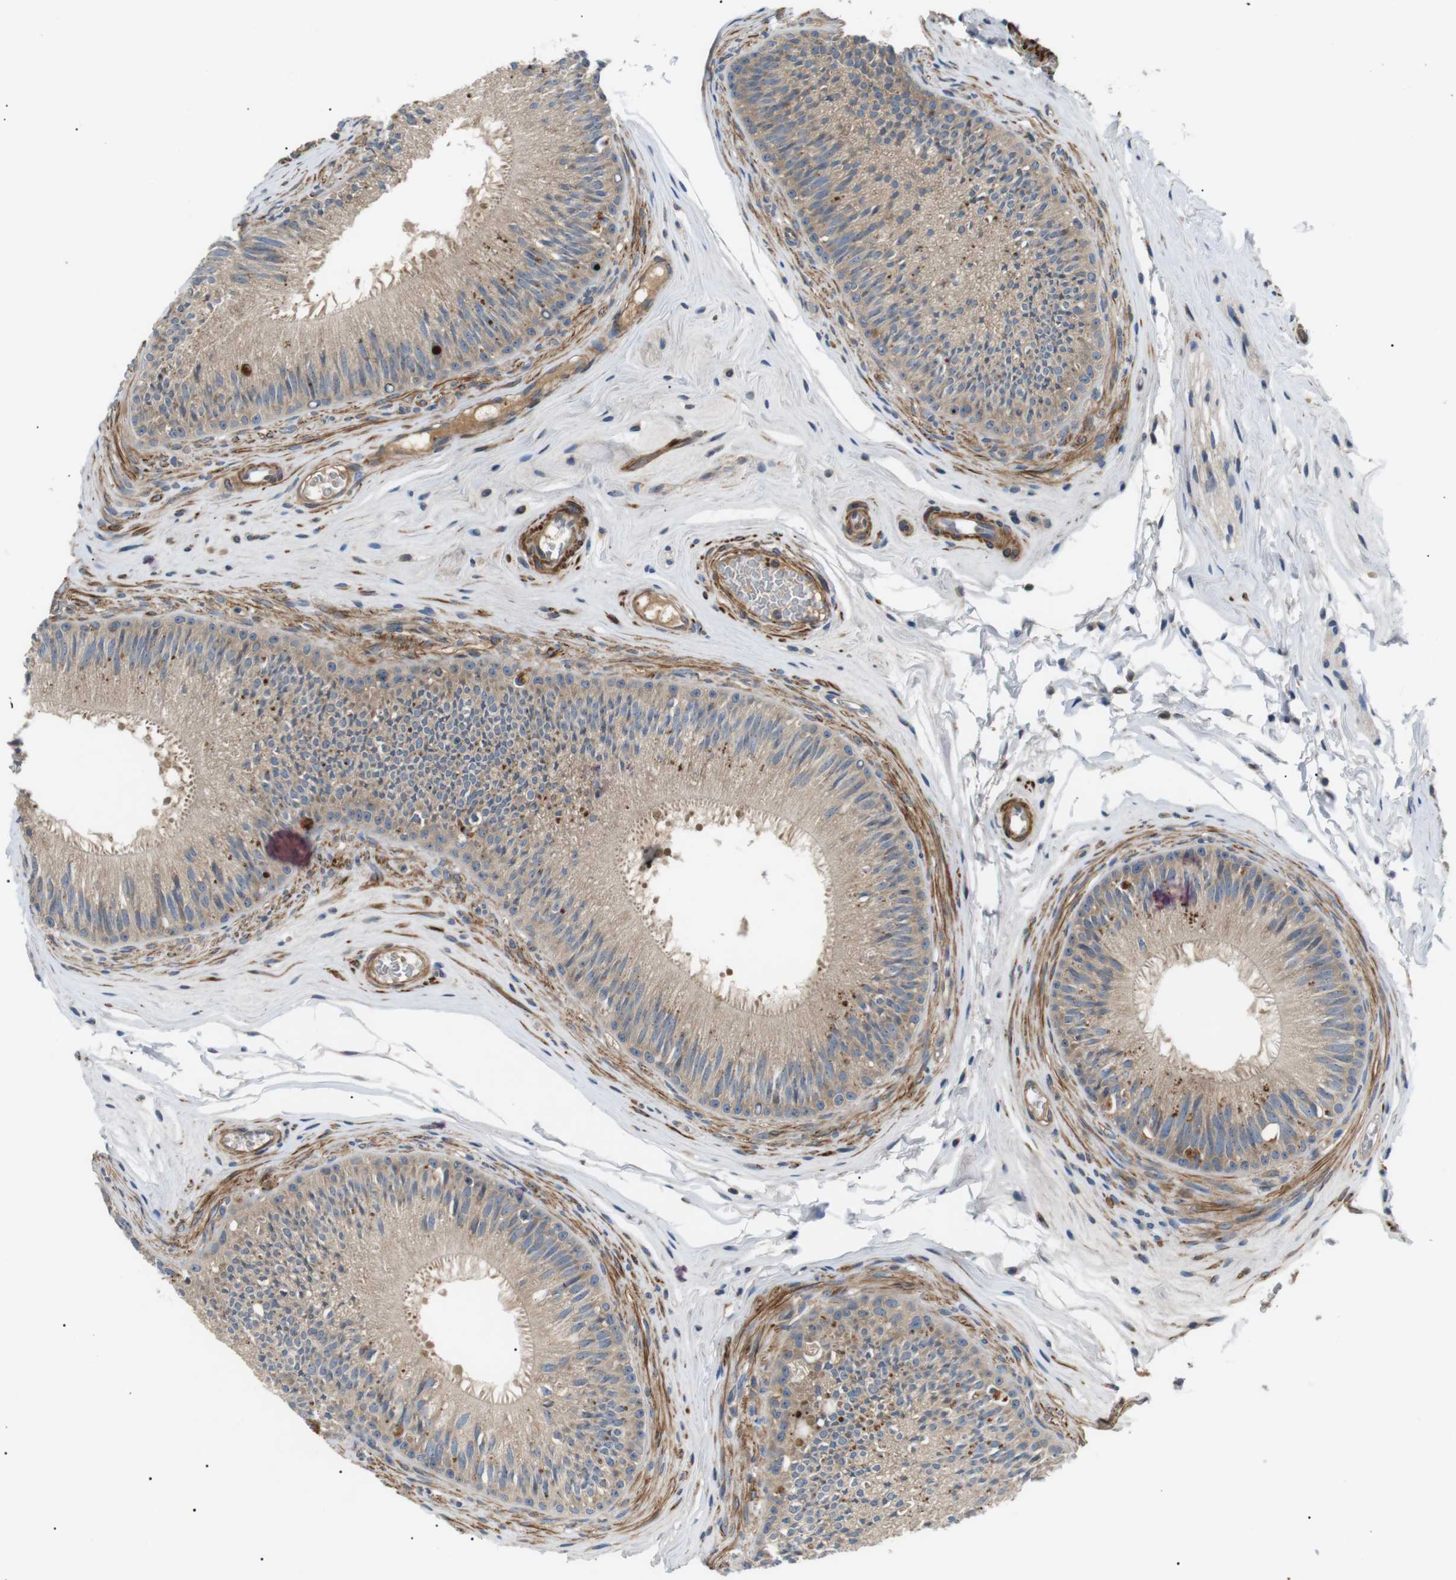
{"staining": {"intensity": "weak", "quantity": ">75%", "location": "cytoplasmic/membranous"}, "tissue": "epididymis", "cell_type": "Glandular cells", "image_type": "normal", "snomed": [{"axis": "morphology", "description": "Normal tissue, NOS"}, {"axis": "topography", "description": "Testis"}, {"axis": "topography", "description": "Epididymis"}], "caption": "Immunohistochemical staining of normal epididymis shows low levels of weak cytoplasmic/membranous positivity in about >75% of glandular cells.", "gene": "DIPK1A", "patient": {"sex": "male", "age": 36}}